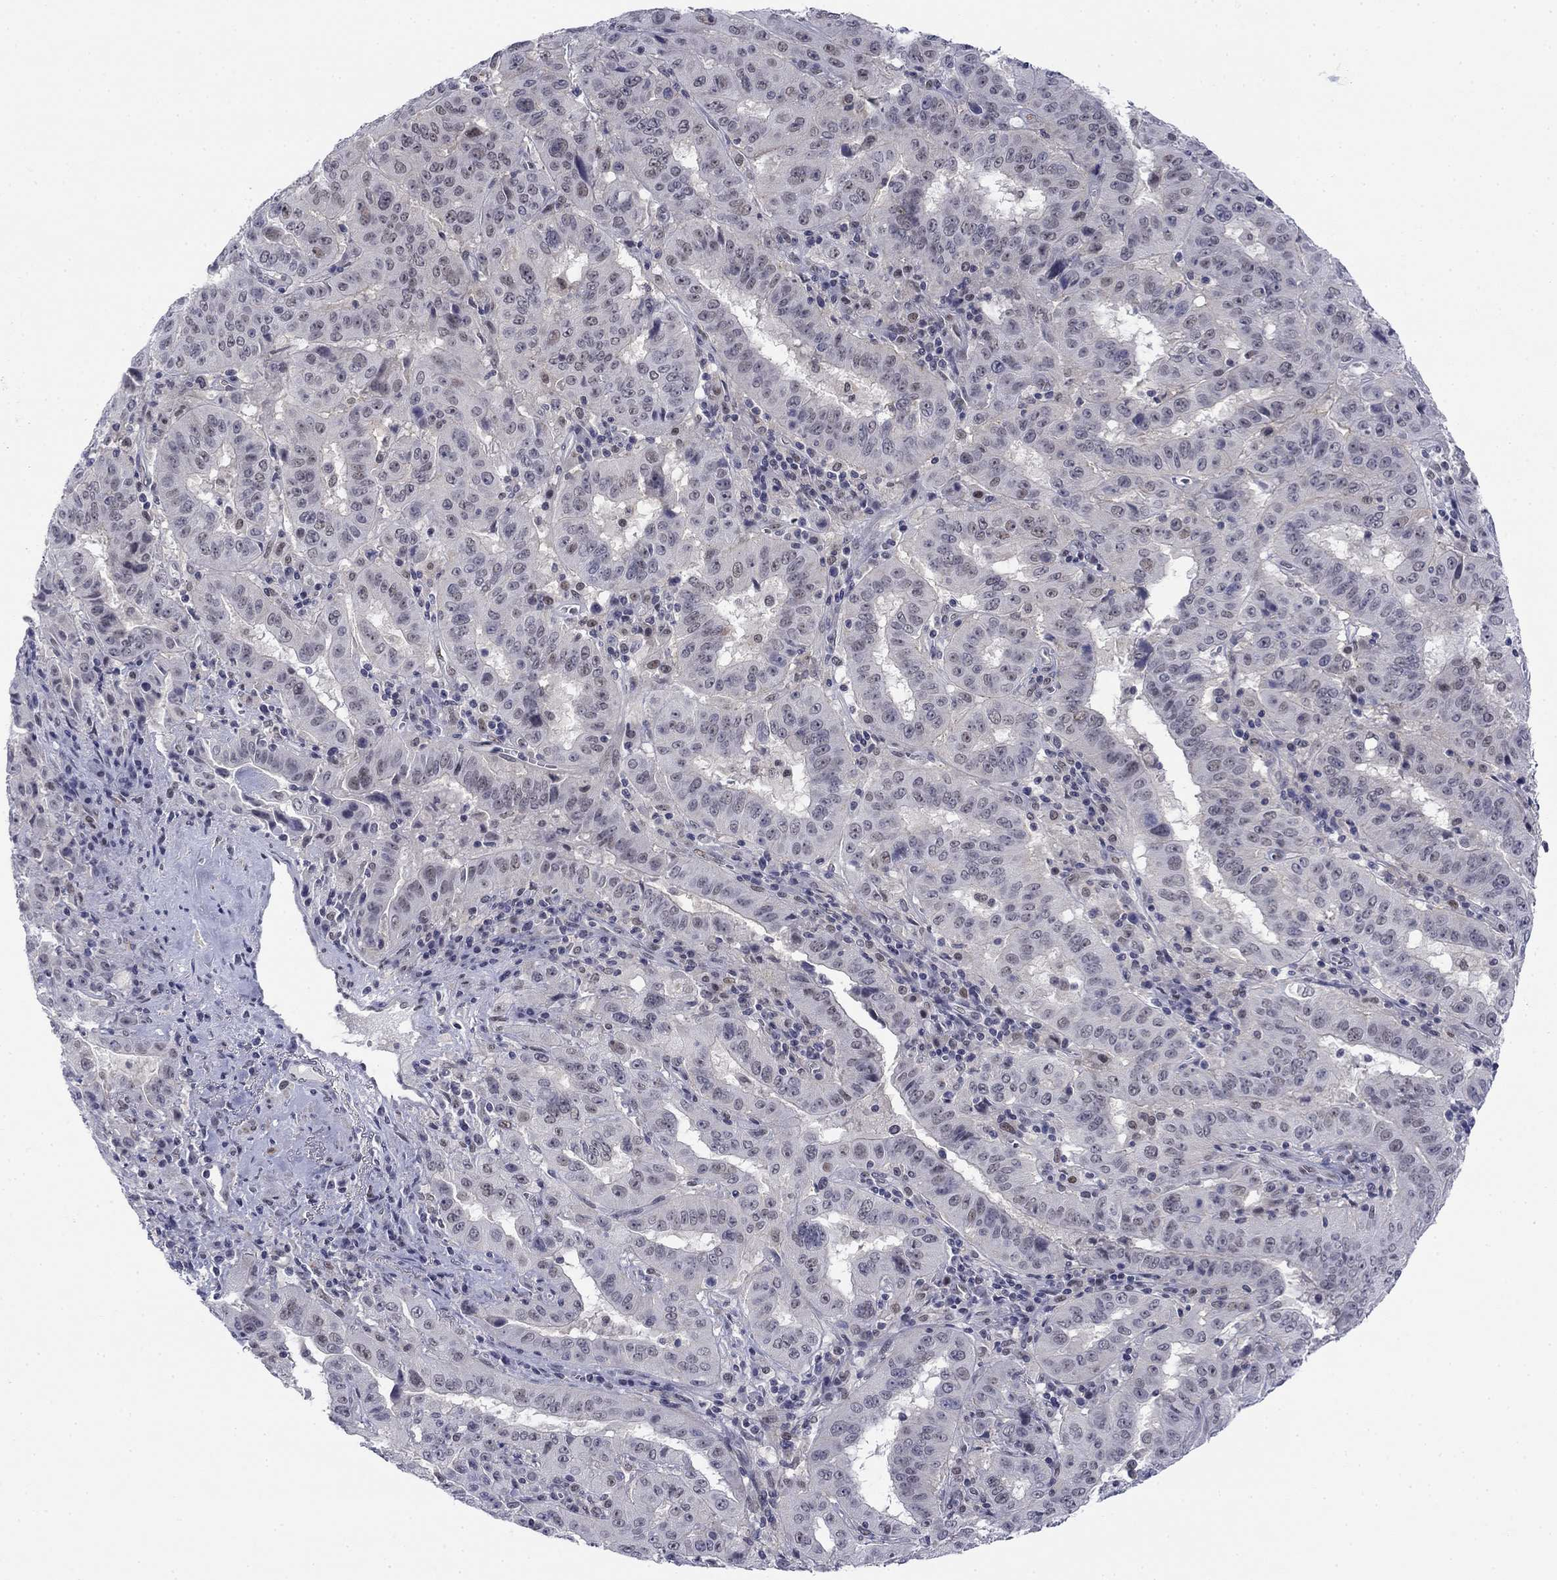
{"staining": {"intensity": "weak", "quantity": "25%-75%", "location": "nuclear"}, "tissue": "pancreatic cancer", "cell_type": "Tumor cells", "image_type": "cancer", "snomed": [{"axis": "morphology", "description": "Adenocarcinoma, NOS"}, {"axis": "topography", "description": "Pancreas"}], "caption": "Adenocarcinoma (pancreatic) stained with DAB immunohistochemistry (IHC) demonstrates low levels of weak nuclear staining in about 25%-75% of tumor cells. Using DAB (3,3'-diaminobenzidine) (brown) and hematoxylin (blue) stains, captured at high magnification using brightfield microscopy.", "gene": "TIGD4", "patient": {"sex": "male", "age": 63}}